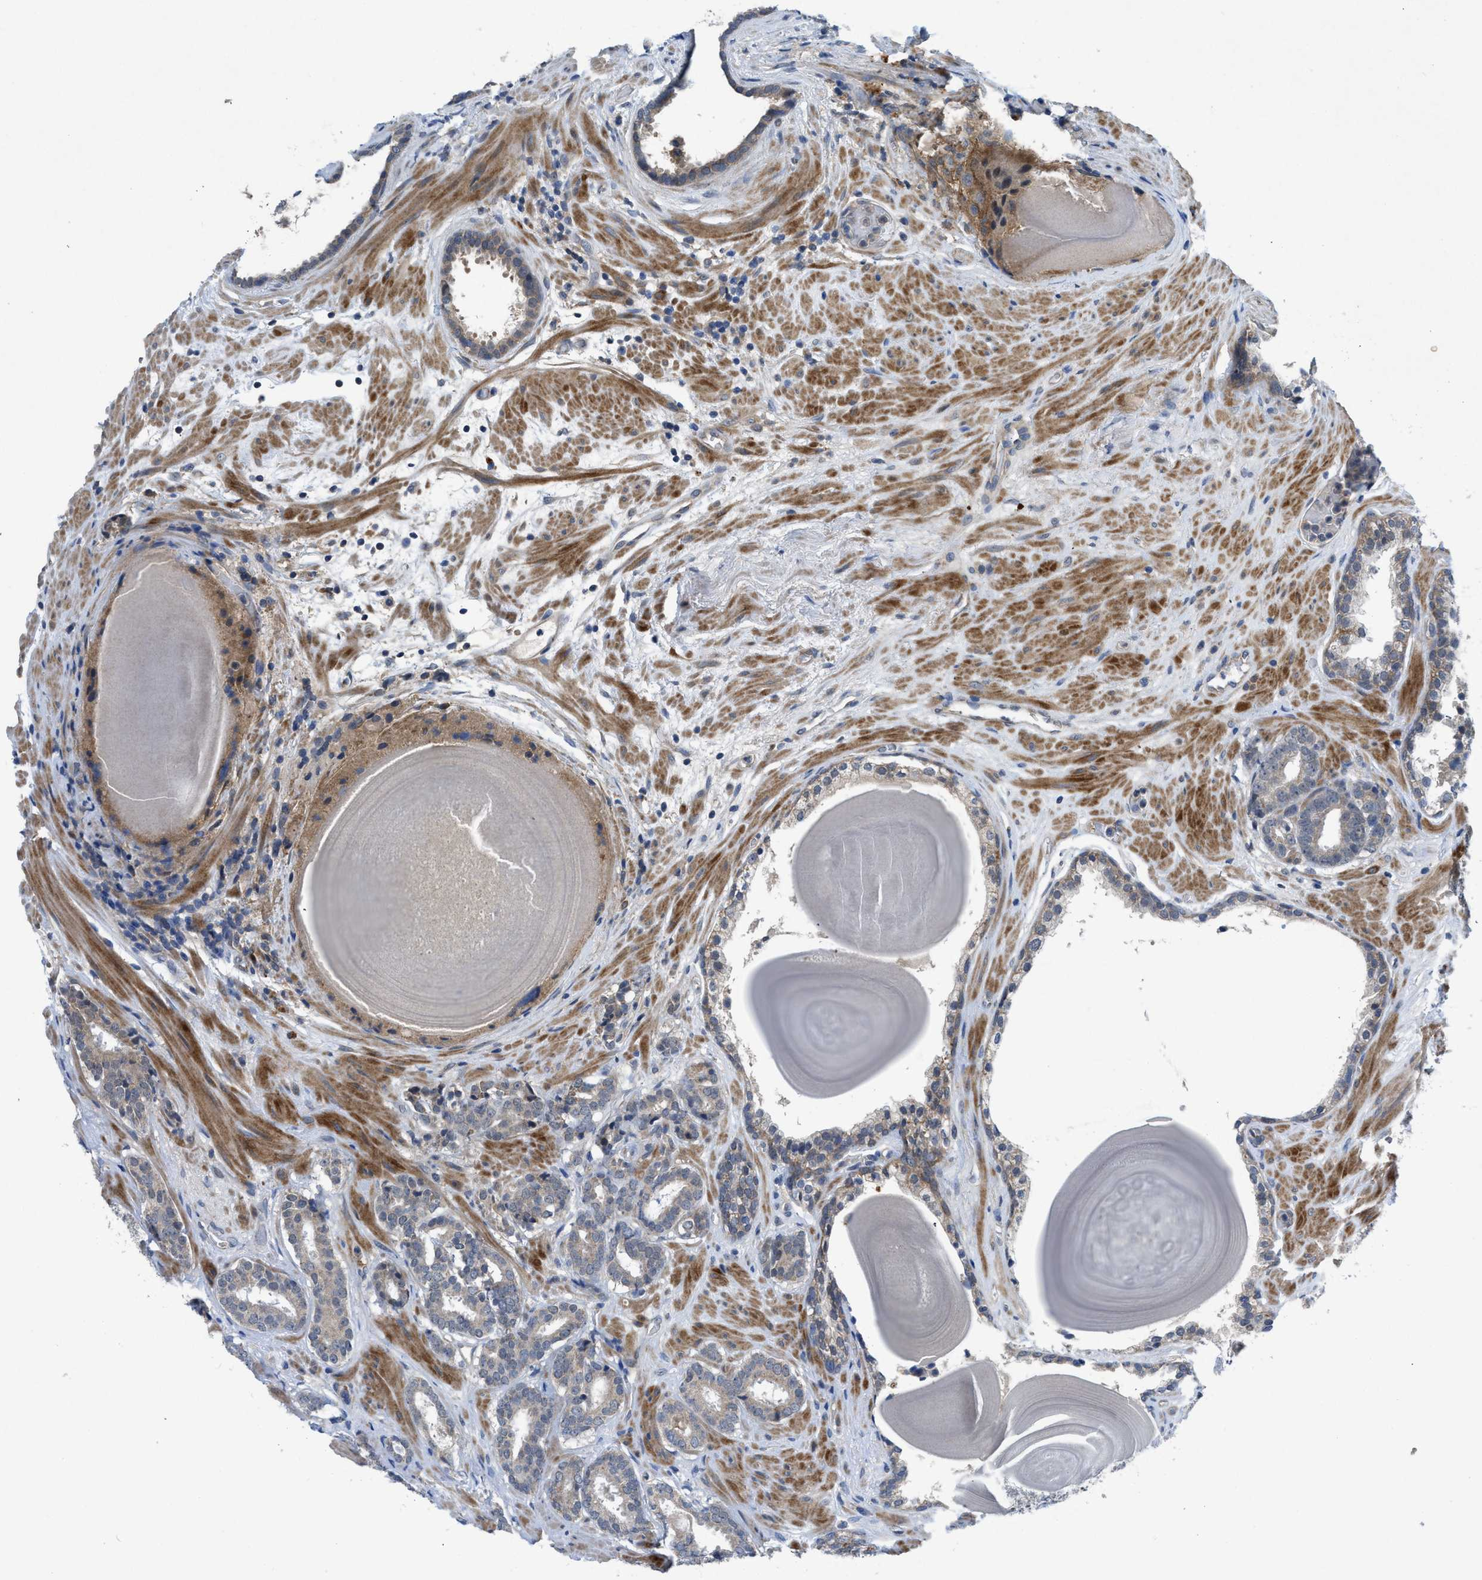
{"staining": {"intensity": "negative", "quantity": "none", "location": "none"}, "tissue": "prostate cancer", "cell_type": "Tumor cells", "image_type": "cancer", "snomed": [{"axis": "morphology", "description": "Adenocarcinoma, Low grade"}, {"axis": "topography", "description": "Prostate"}], "caption": "The photomicrograph displays no significant positivity in tumor cells of low-grade adenocarcinoma (prostate).", "gene": "PANX1", "patient": {"sex": "male", "age": 69}}